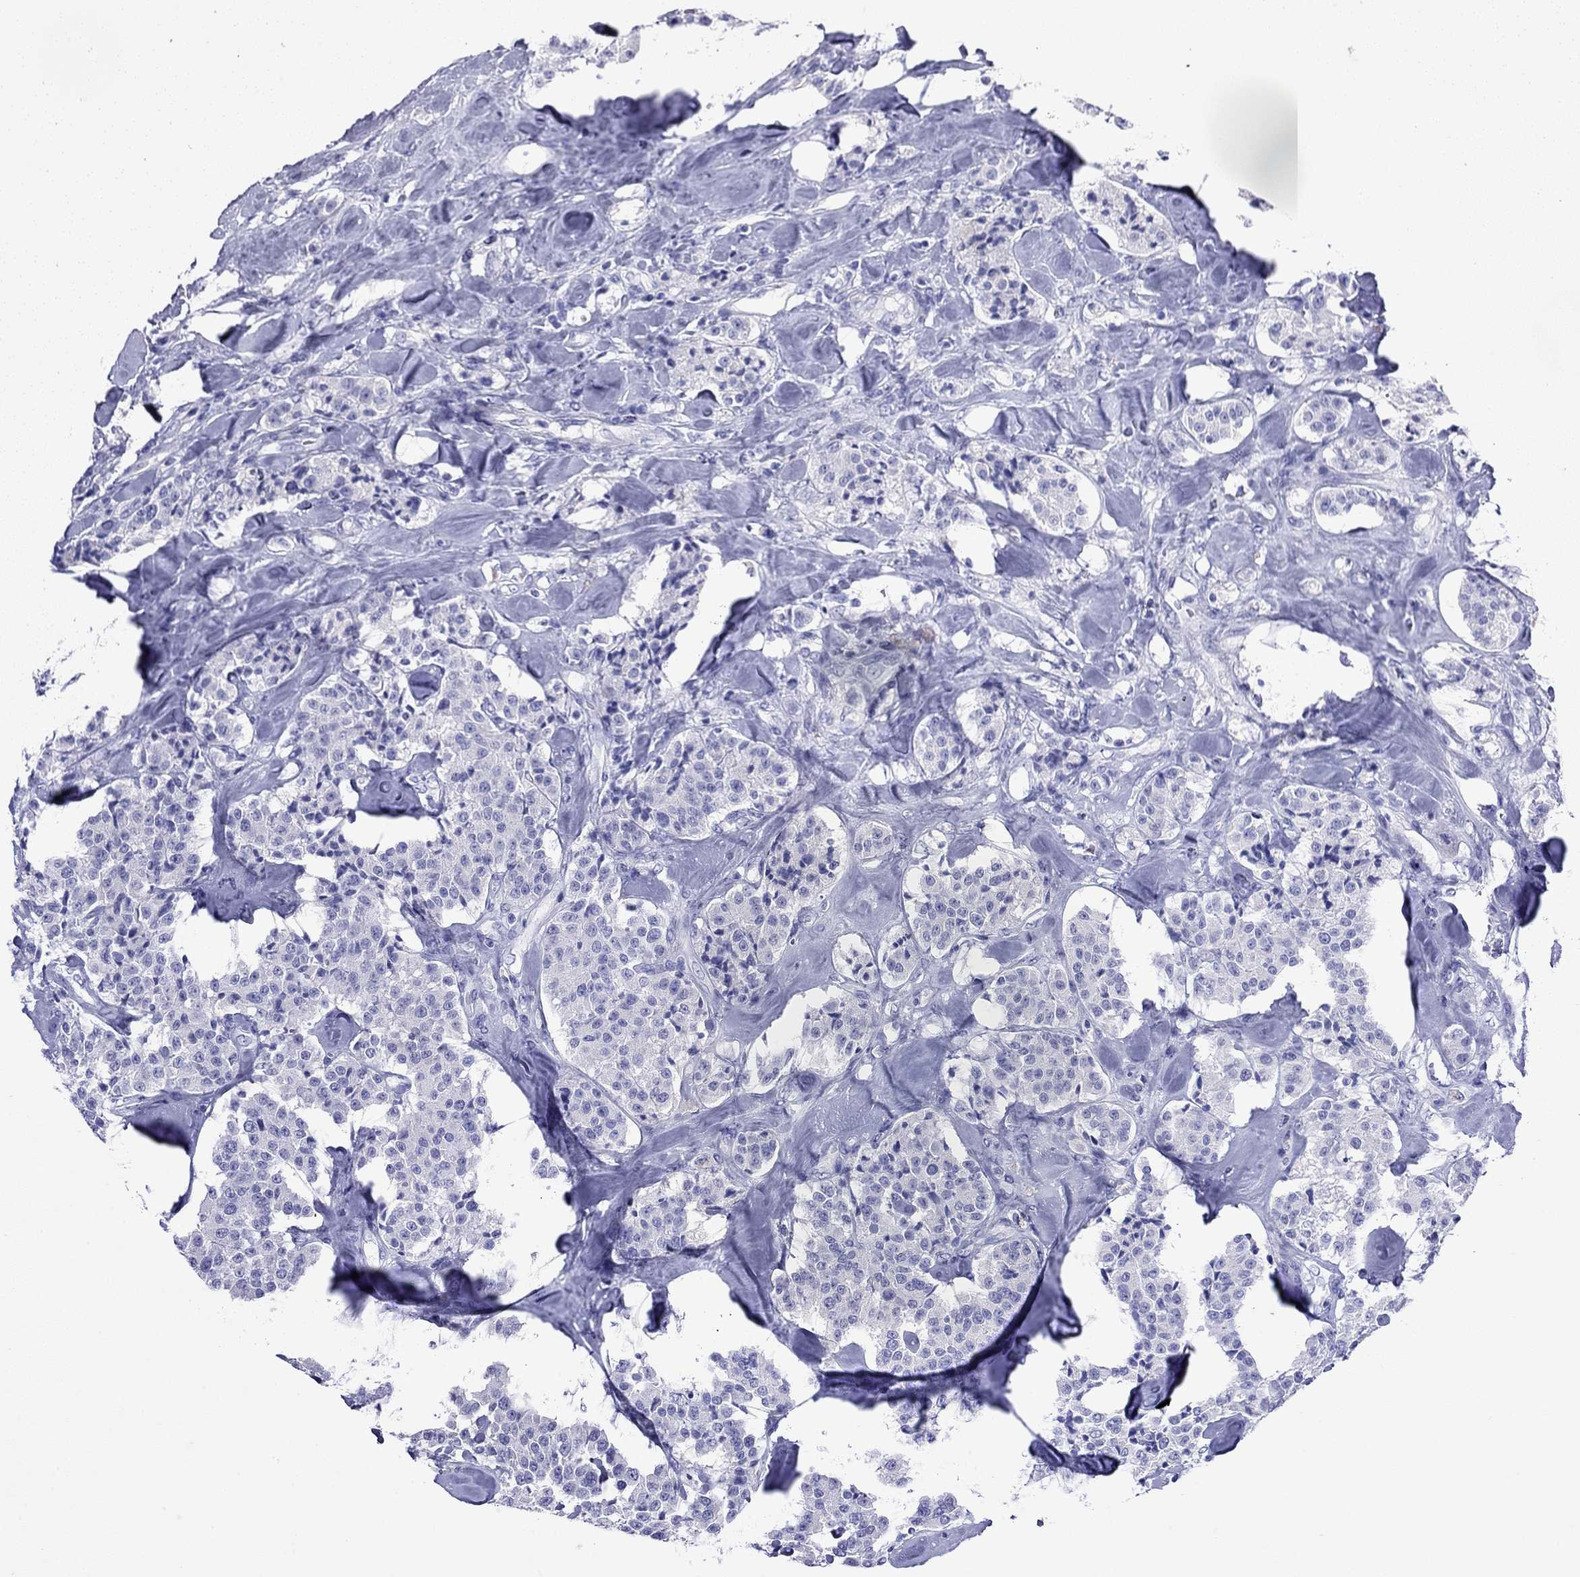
{"staining": {"intensity": "negative", "quantity": "none", "location": "none"}, "tissue": "carcinoid", "cell_type": "Tumor cells", "image_type": "cancer", "snomed": [{"axis": "morphology", "description": "Carcinoid, malignant, NOS"}, {"axis": "topography", "description": "Pancreas"}], "caption": "Histopathology image shows no protein expression in tumor cells of carcinoid tissue.", "gene": "FIGLA", "patient": {"sex": "male", "age": 41}}